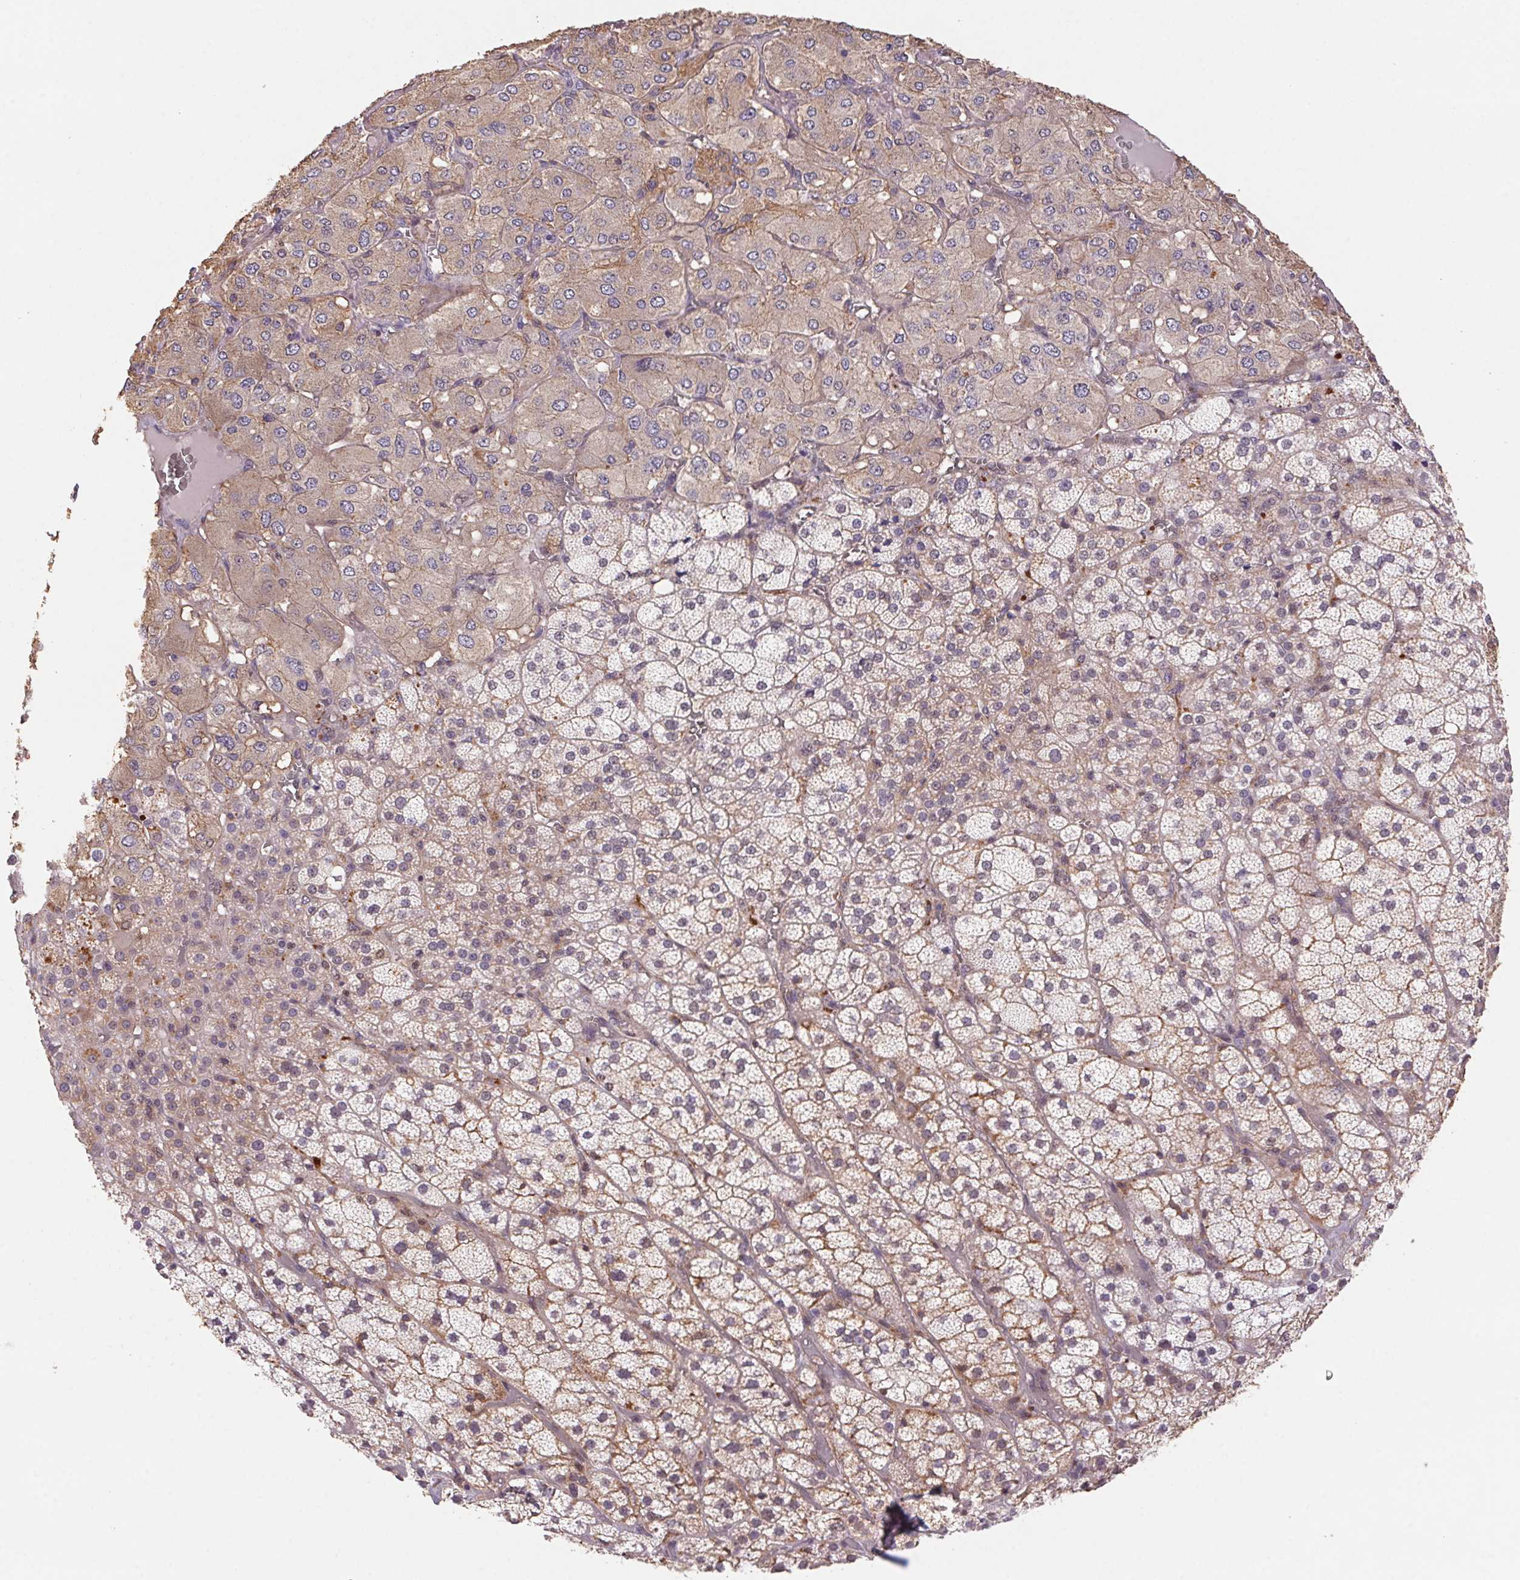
{"staining": {"intensity": "moderate", "quantity": "25%-75%", "location": "cytoplasmic/membranous"}, "tissue": "adrenal gland", "cell_type": "Glandular cells", "image_type": "normal", "snomed": [{"axis": "morphology", "description": "Normal tissue, NOS"}, {"axis": "topography", "description": "Adrenal gland"}], "caption": "Moderate cytoplasmic/membranous expression is present in approximately 25%-75% of glandular cells in unremarkable adrenal gland. (IHC, brightfield microscopy, high magnification).", "gene": "SLC52A2", "patient": {"sex": "female", "age": 60}}